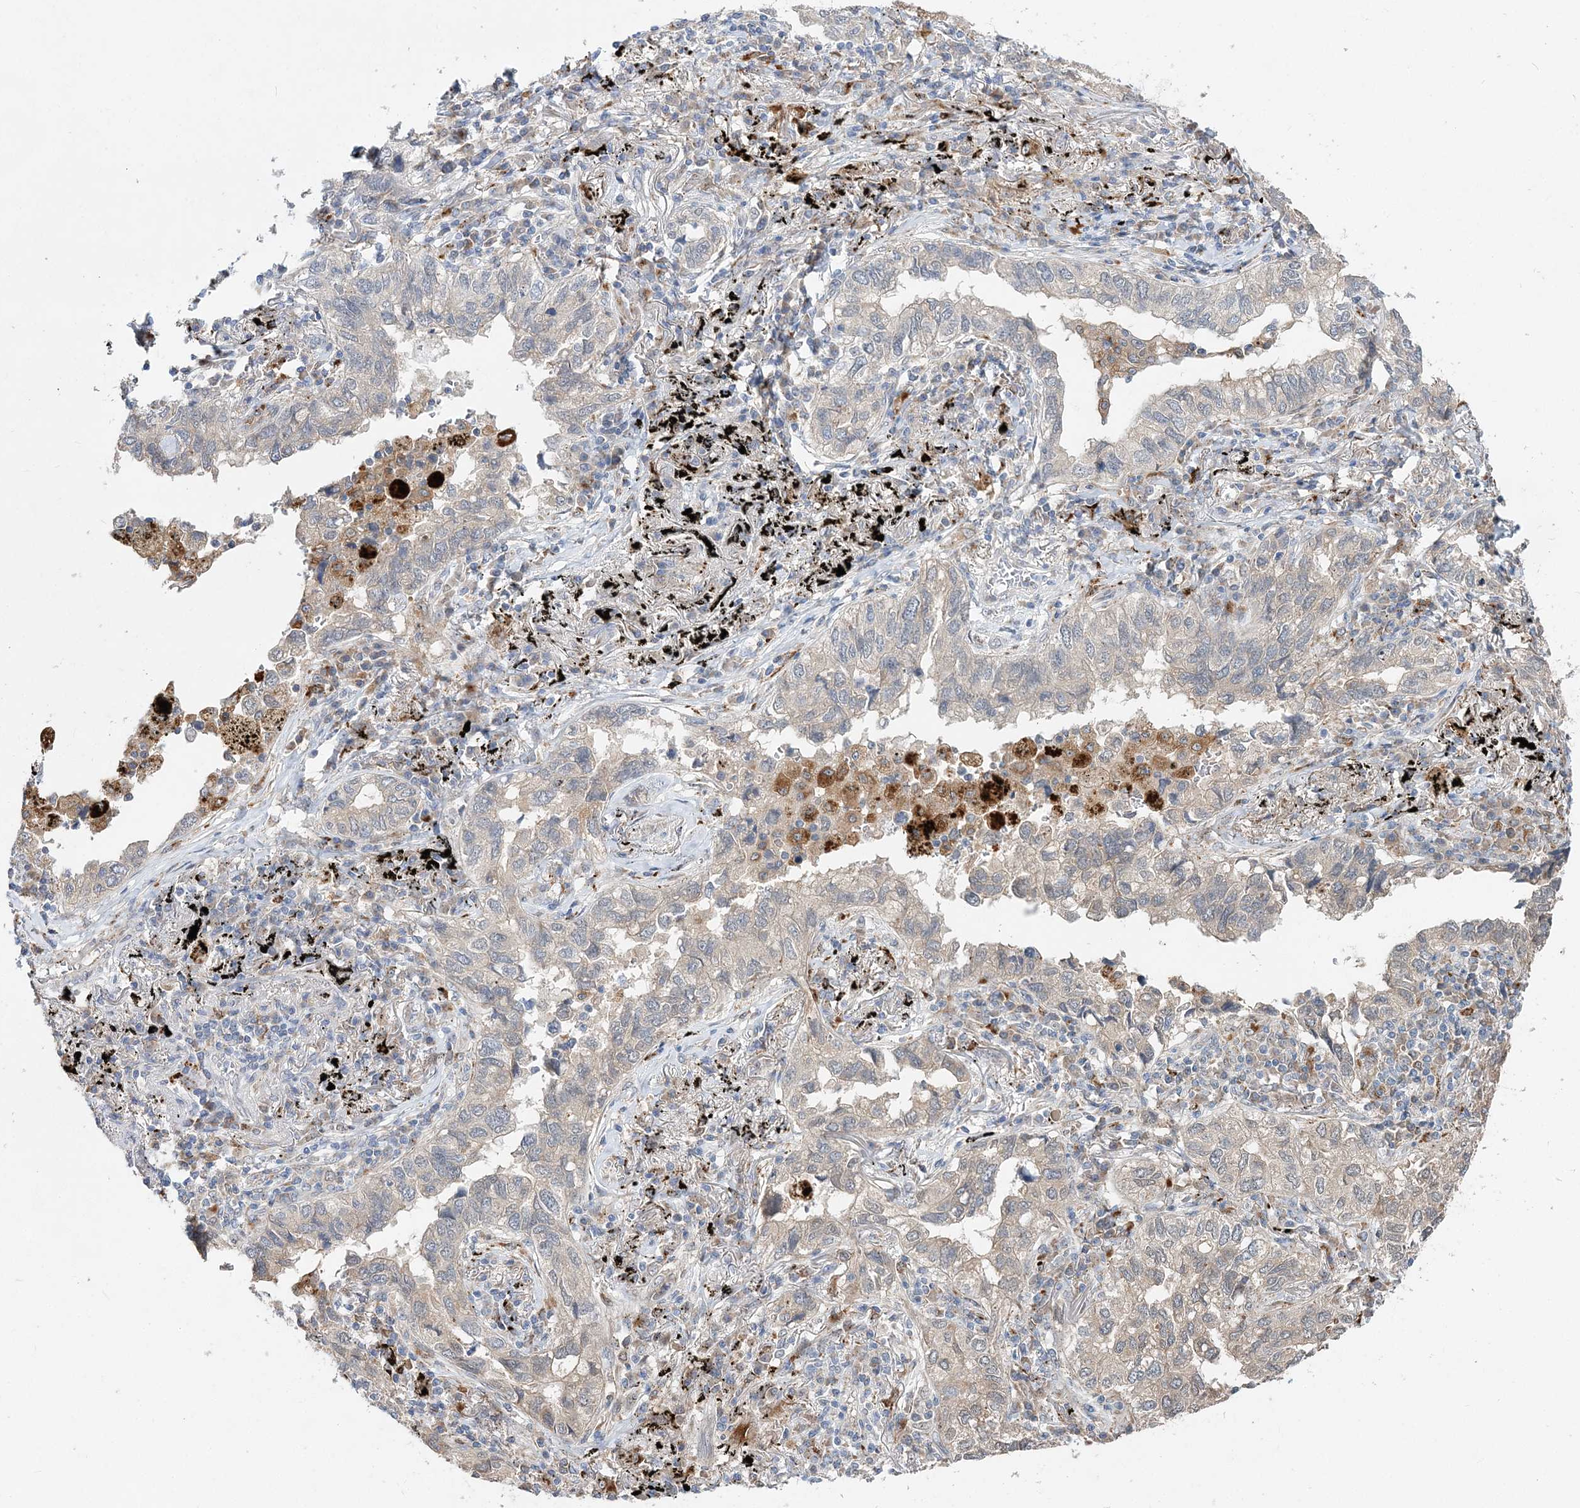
{"staining": {"intensity": "moderate", "quantity": "25%-75%", "location": "cytoplasmic/membranous"}, "tissue": "lung cancer", "cell_type": "Tumor cells", "image_type": "cancer", "snomed": [{"axis": "morphology", "description": "Adenocarcinoma, NOS"}, {"axis": "topography", "description": "Lung"}], "caption": "Lung adenocarcinoma tissue shows moderate cytoplasmic/membranous positivity in approximately 25%-75% of tumor cells, visualized by immunohistochemistry.", "gene": "C3orf38", "patient": {"sex": "male", "age": 65}}